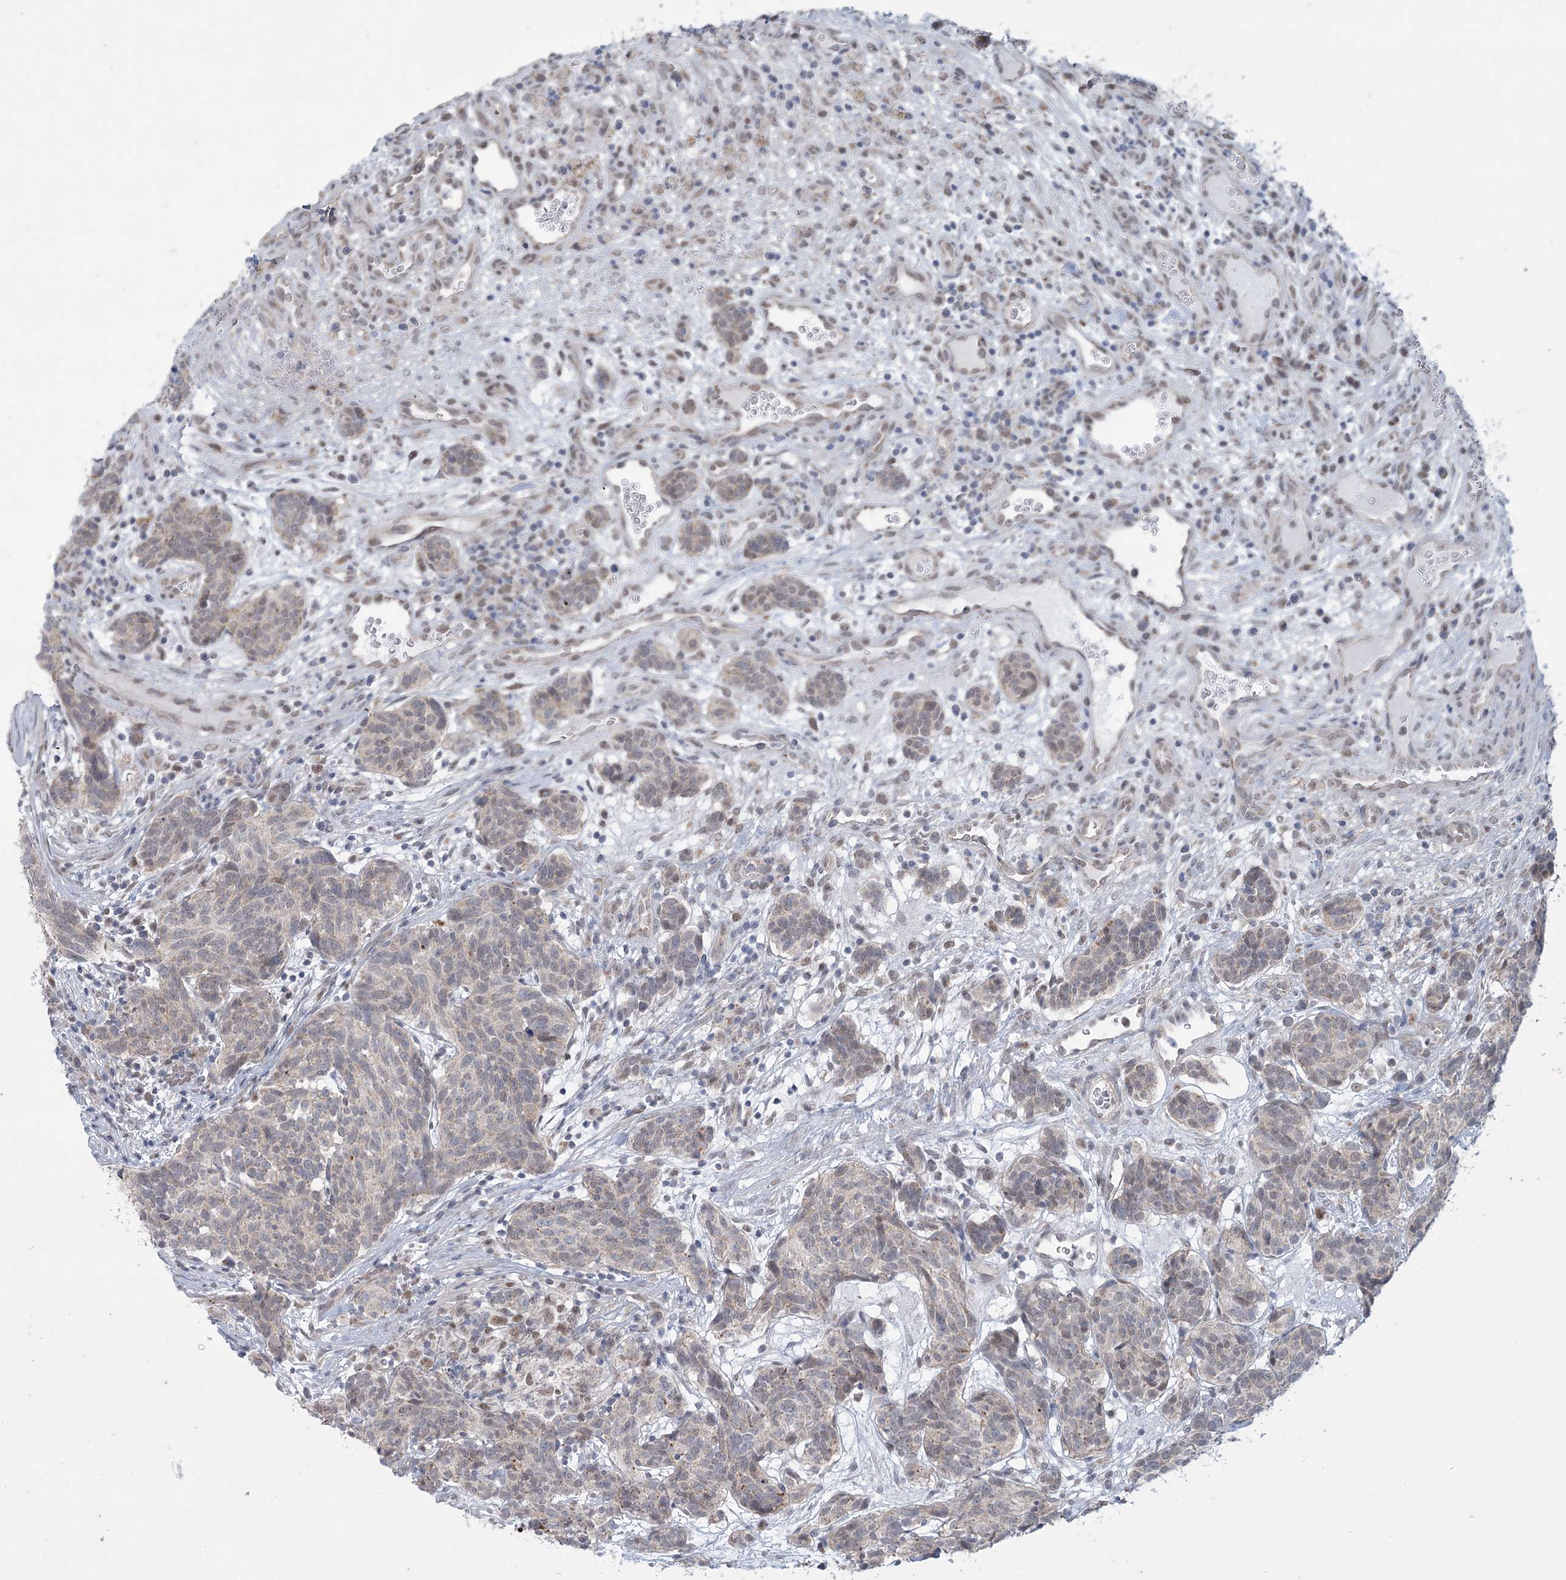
{"staining": {"intensity": "negative", "quantity": "none", "location": "none"}, "tissue": "carcinoid", "cell_type": "Tumor cells", "image_type": "cancer", "snomed": [{"axis": "morphology", "description": "Carcinoid, malignant, NOS"}, {"axis": "topography", "description": "Lung"}], "caption": "The image displays no significant expression in tumor cells of carcinoid (malignant).", "gene": "MTG1", "patient": {"sex": "female", "age": 46}}